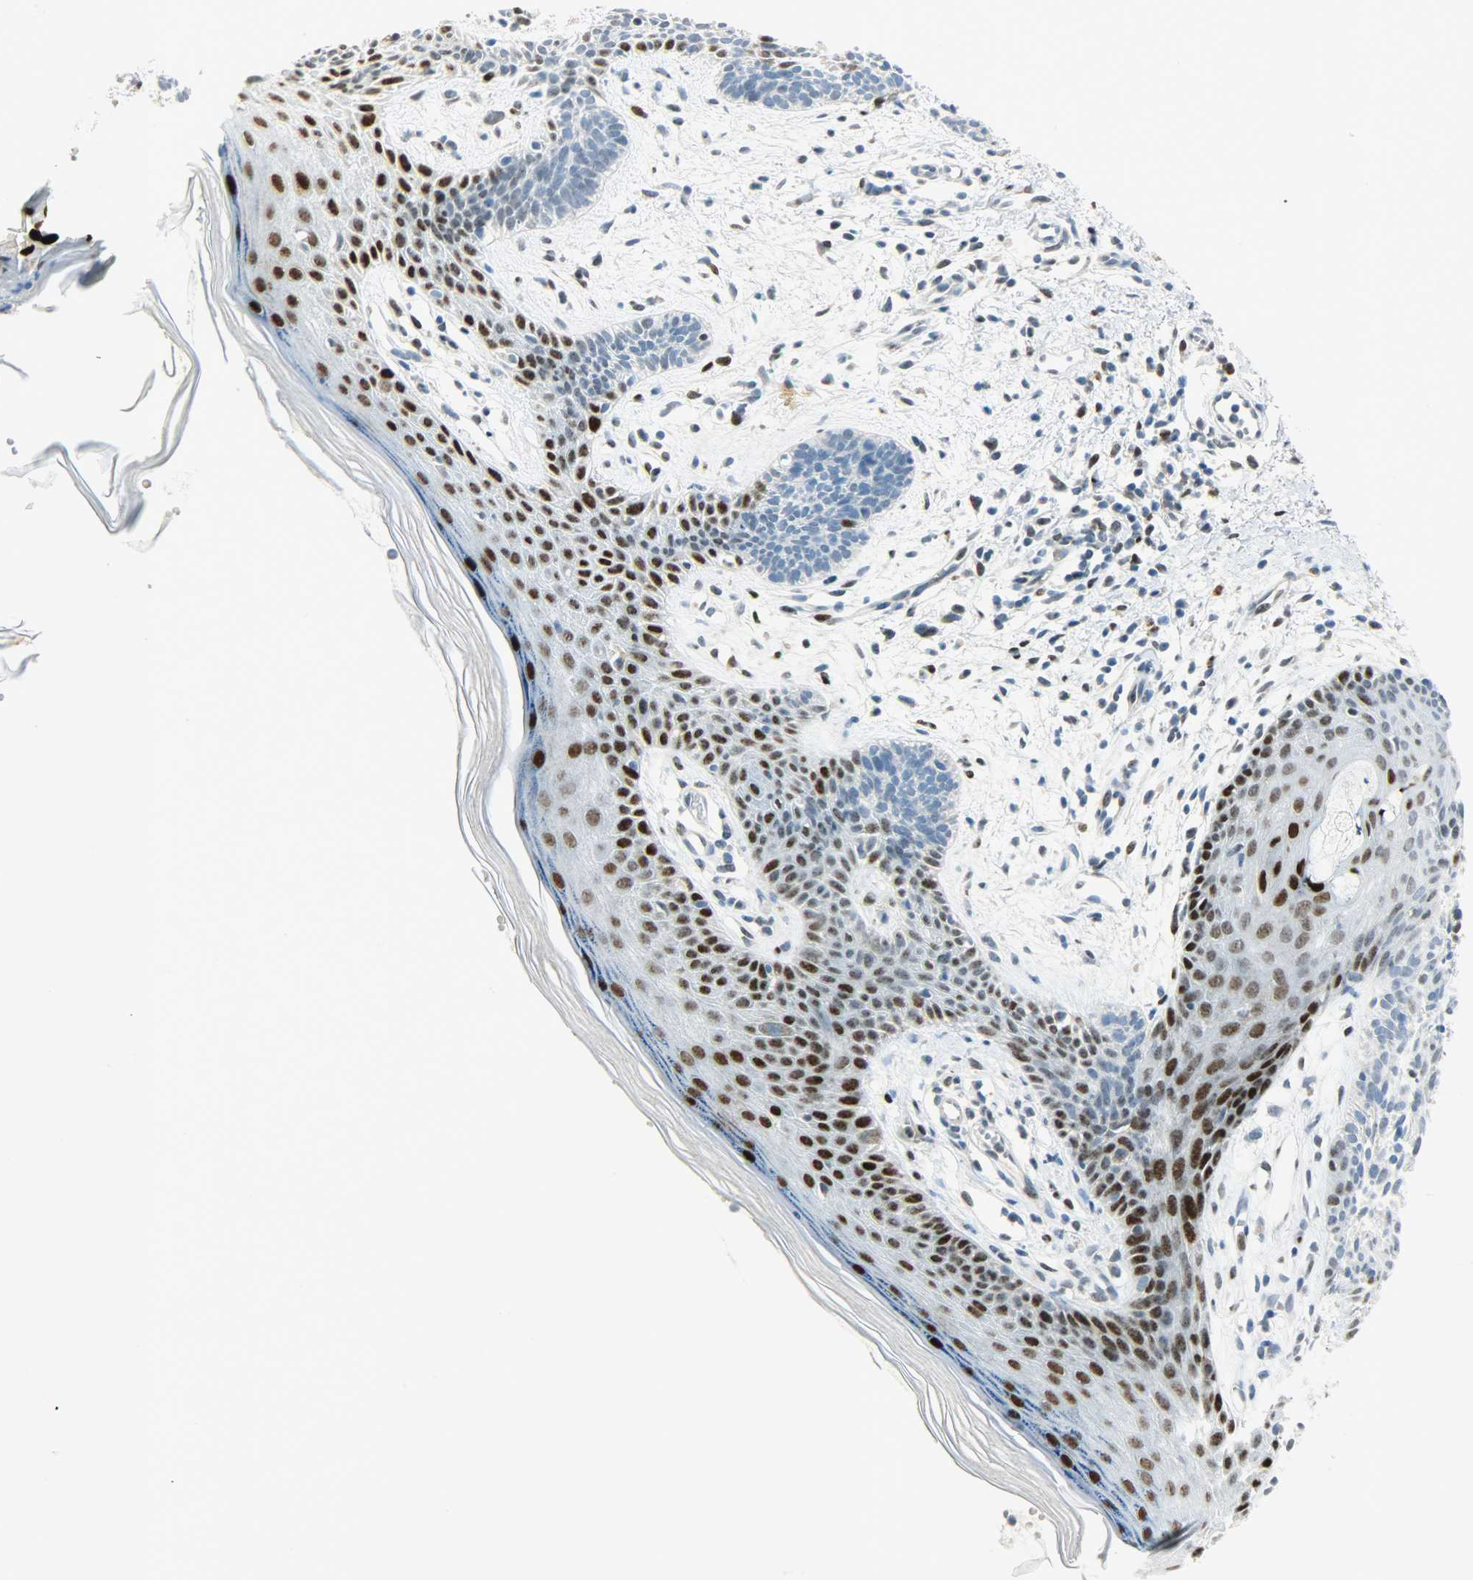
{"staining": {"intensity": "negative", "quantity": "none", "location": "none"}, "tissue": "skin cancer", "cell_type": "Tumor cells", "image_type": "cancer", "snomed": [{"axis": "morphology", "description": "Normal tissue, NOS"}, {"axis": "morphology", "description": "Basal cell carcinoma"}, {"axis": "topography", "description": "Skin"}], "caption": "Basal cell carcinoma (skin) was stained to show a protein in brown. There is no significant staining in tumor cells.", "gene": "JUNB", "patient": {"sex": "female", "age": 69}}